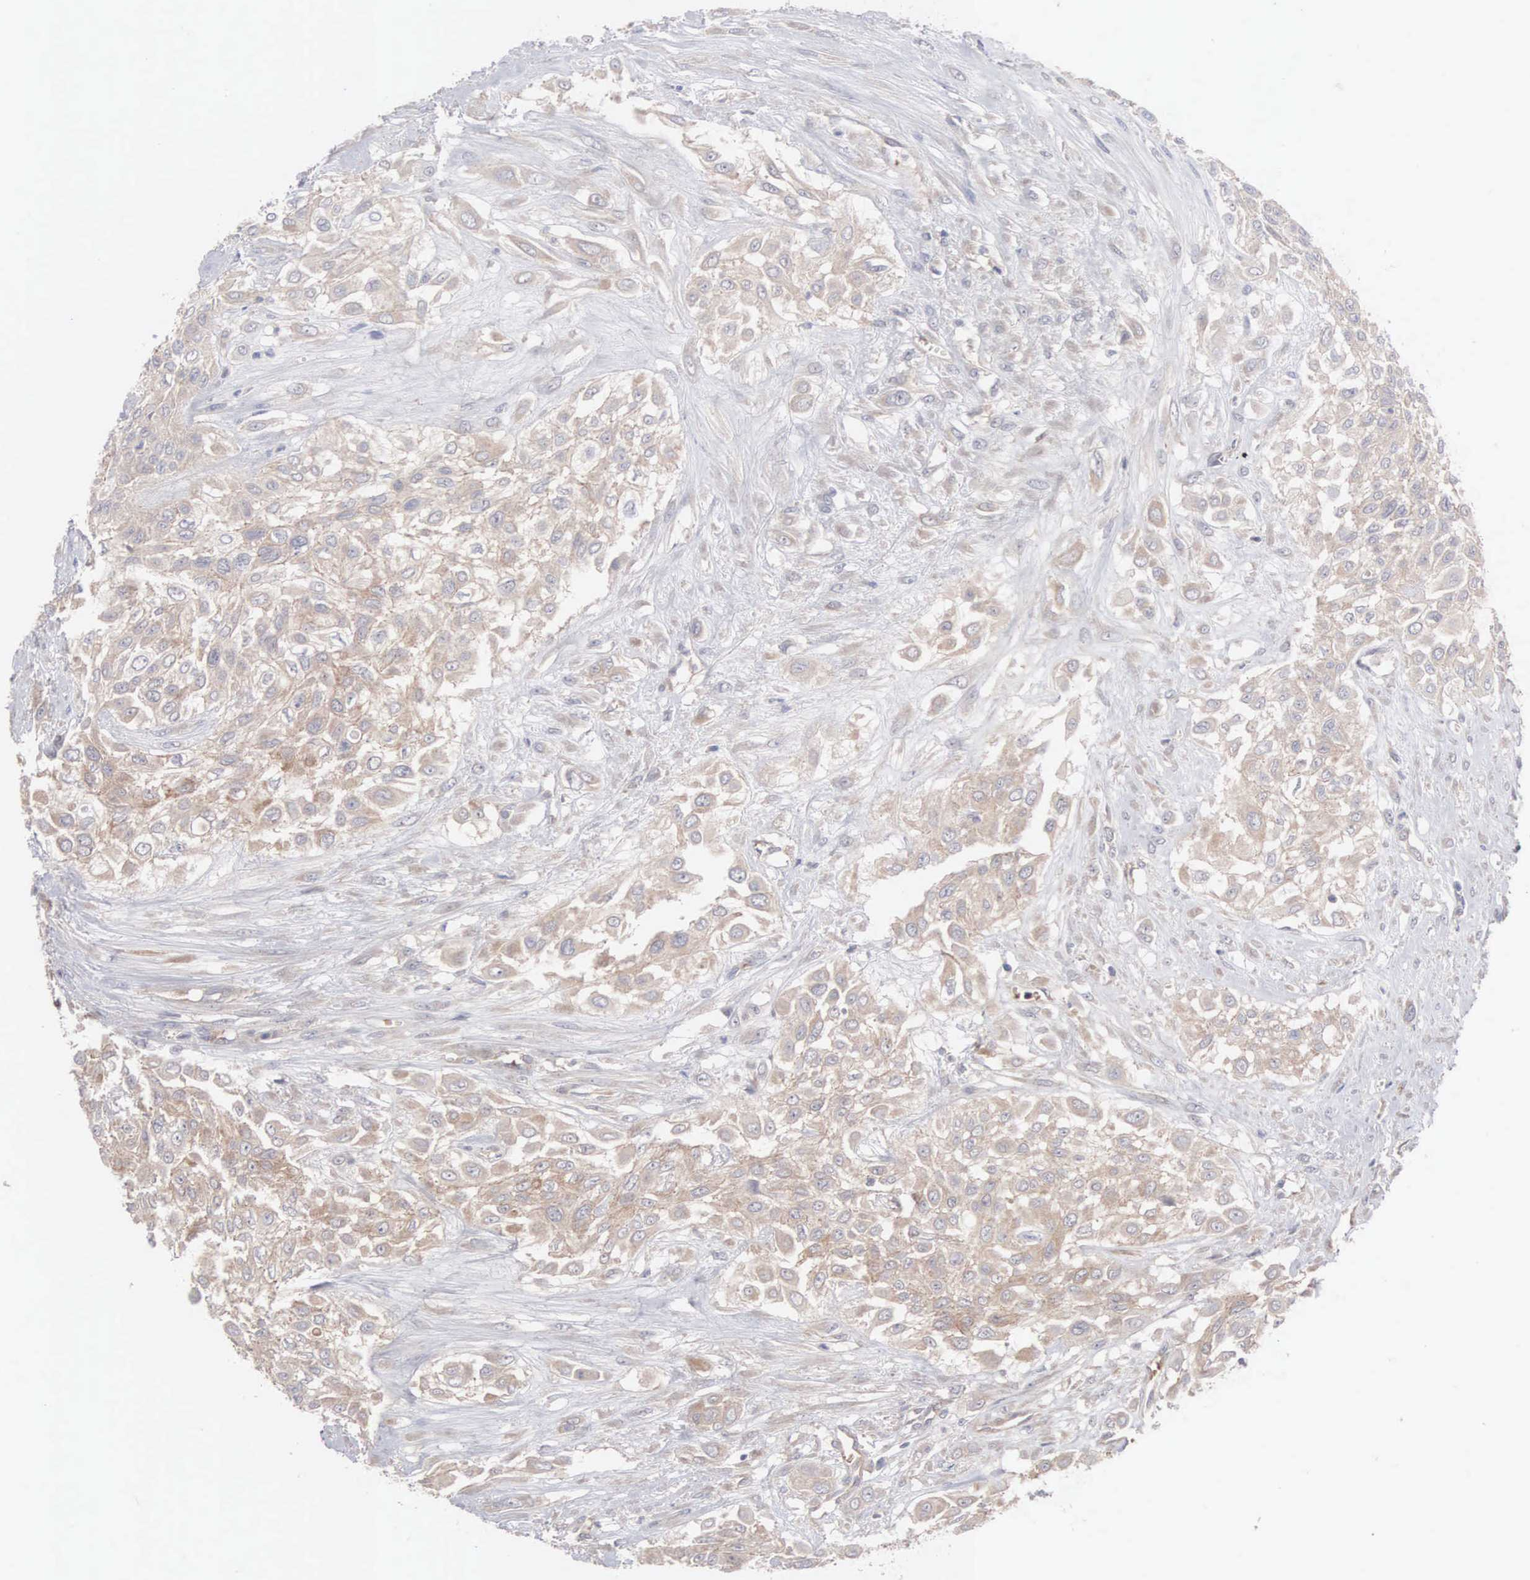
{"staining": {"intensity": "weak", "quantity": ">75%", "location": "cytoplasmic/membranous"}, "tissue": "urothelial cancer", "cell_type": "Tumor cells", "image_type": "cancer", "snomed": [{"axis": "morphology", "description": "Urothelial carcinoma, High grade"}, {"axis": "topography", "description": "Urinary bladder"}], "caption": "Weak cytoplasmic/membranous staining for a protein is identified in approximately >75% of tumor cells of urothelial carcinoma (high-grade) using immunohistochemistry.", "gene": "INF2", "patient": {"sex": "male", "age": 57}}